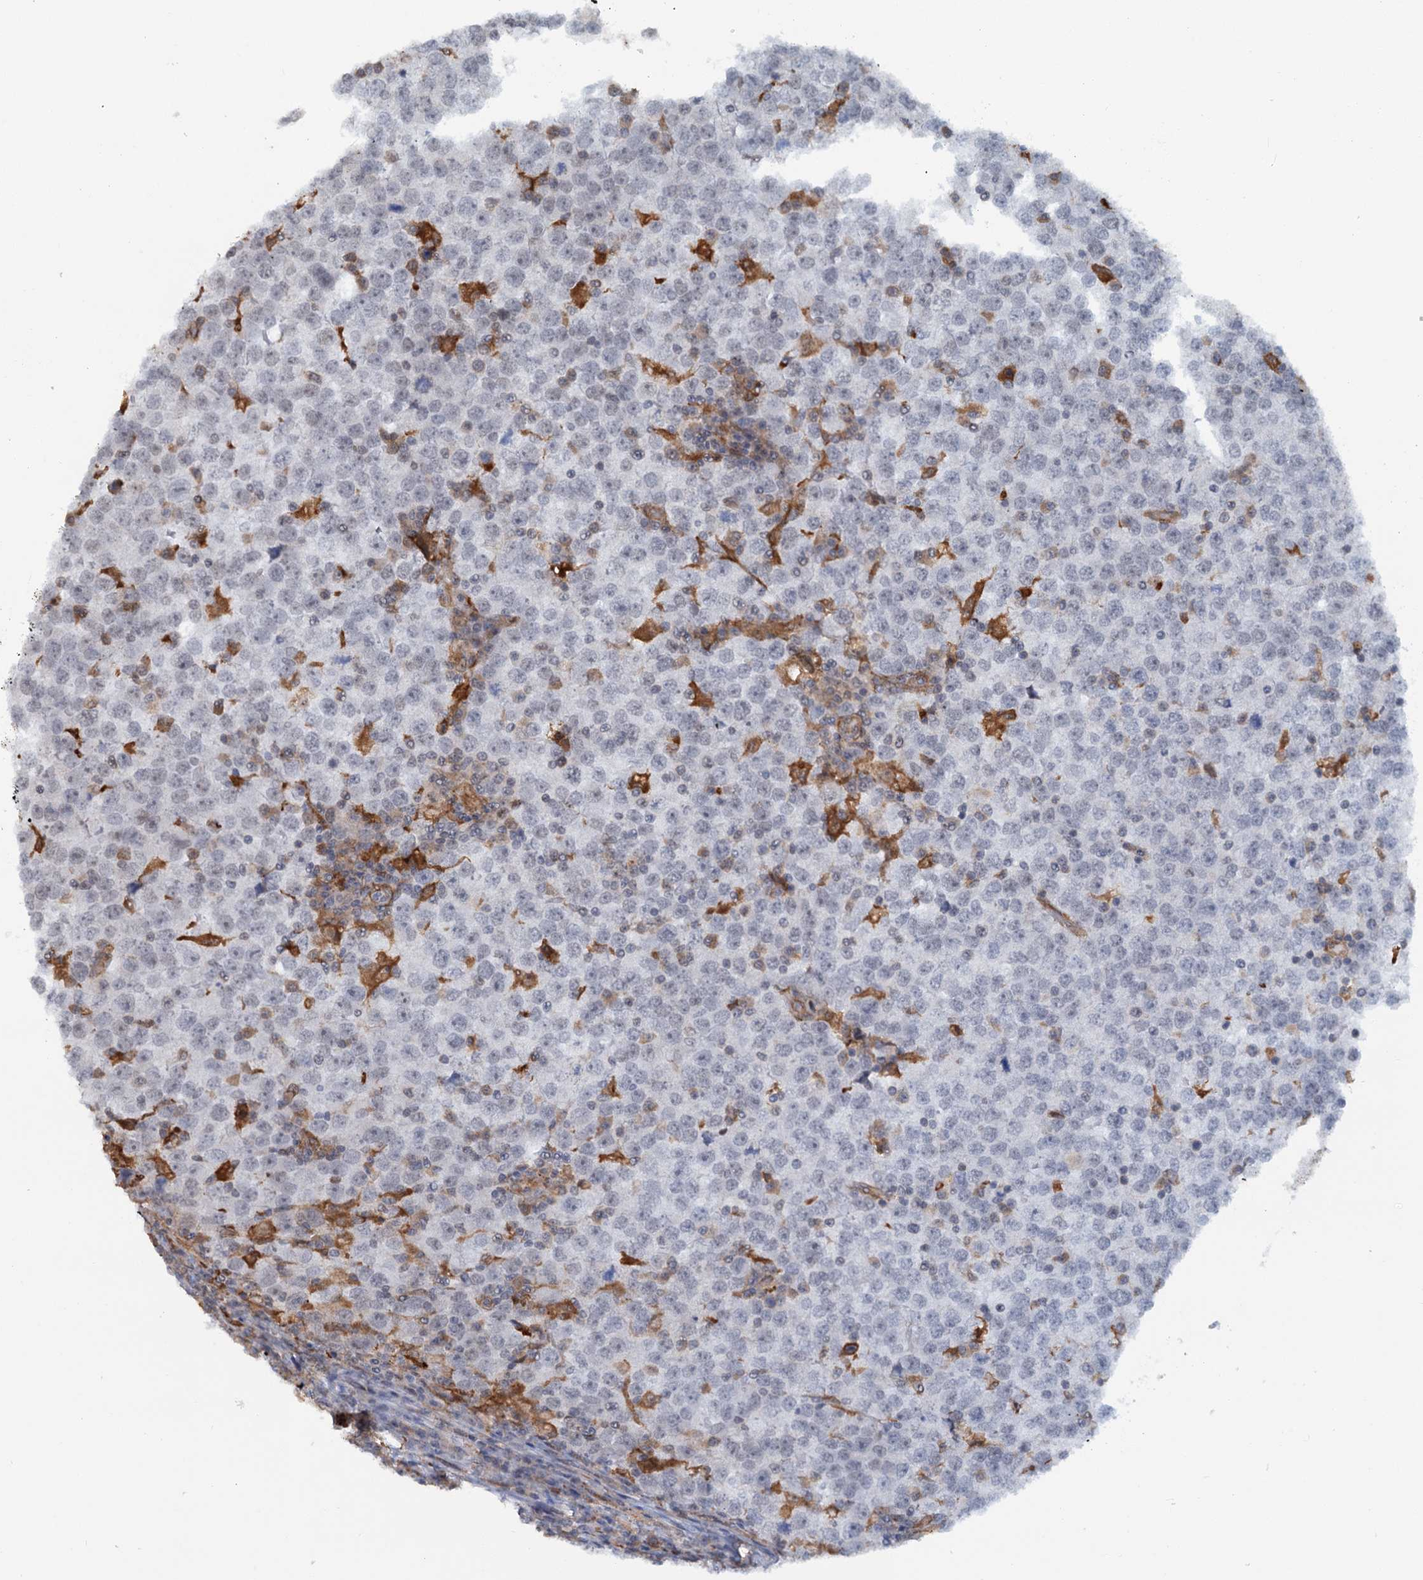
{"staining": {"intensity": "weak", "quantity": "25%-75%", "location": "nuclear"}, "tissue": "testis cancer", "cell_type": "Tumor cells", "image_type": "cancer", "snomed": [{"axis": "morphology", "description": "Seminoma, NOS"}, {"axis": "topography", "description": "Testis"}], "caption": "A brown stain shows weak nuclear positivity of a protein in human testis cancer tumor cells. The staining was performed using DAB (3,3'-diaminobenzidine) to visualize the protein expression in brown, while the nuclei were stained in blue with hematoxylin (Magnification: 20x).", "gene": "C1D", "patient": {"sex": "male", "age": 65}}